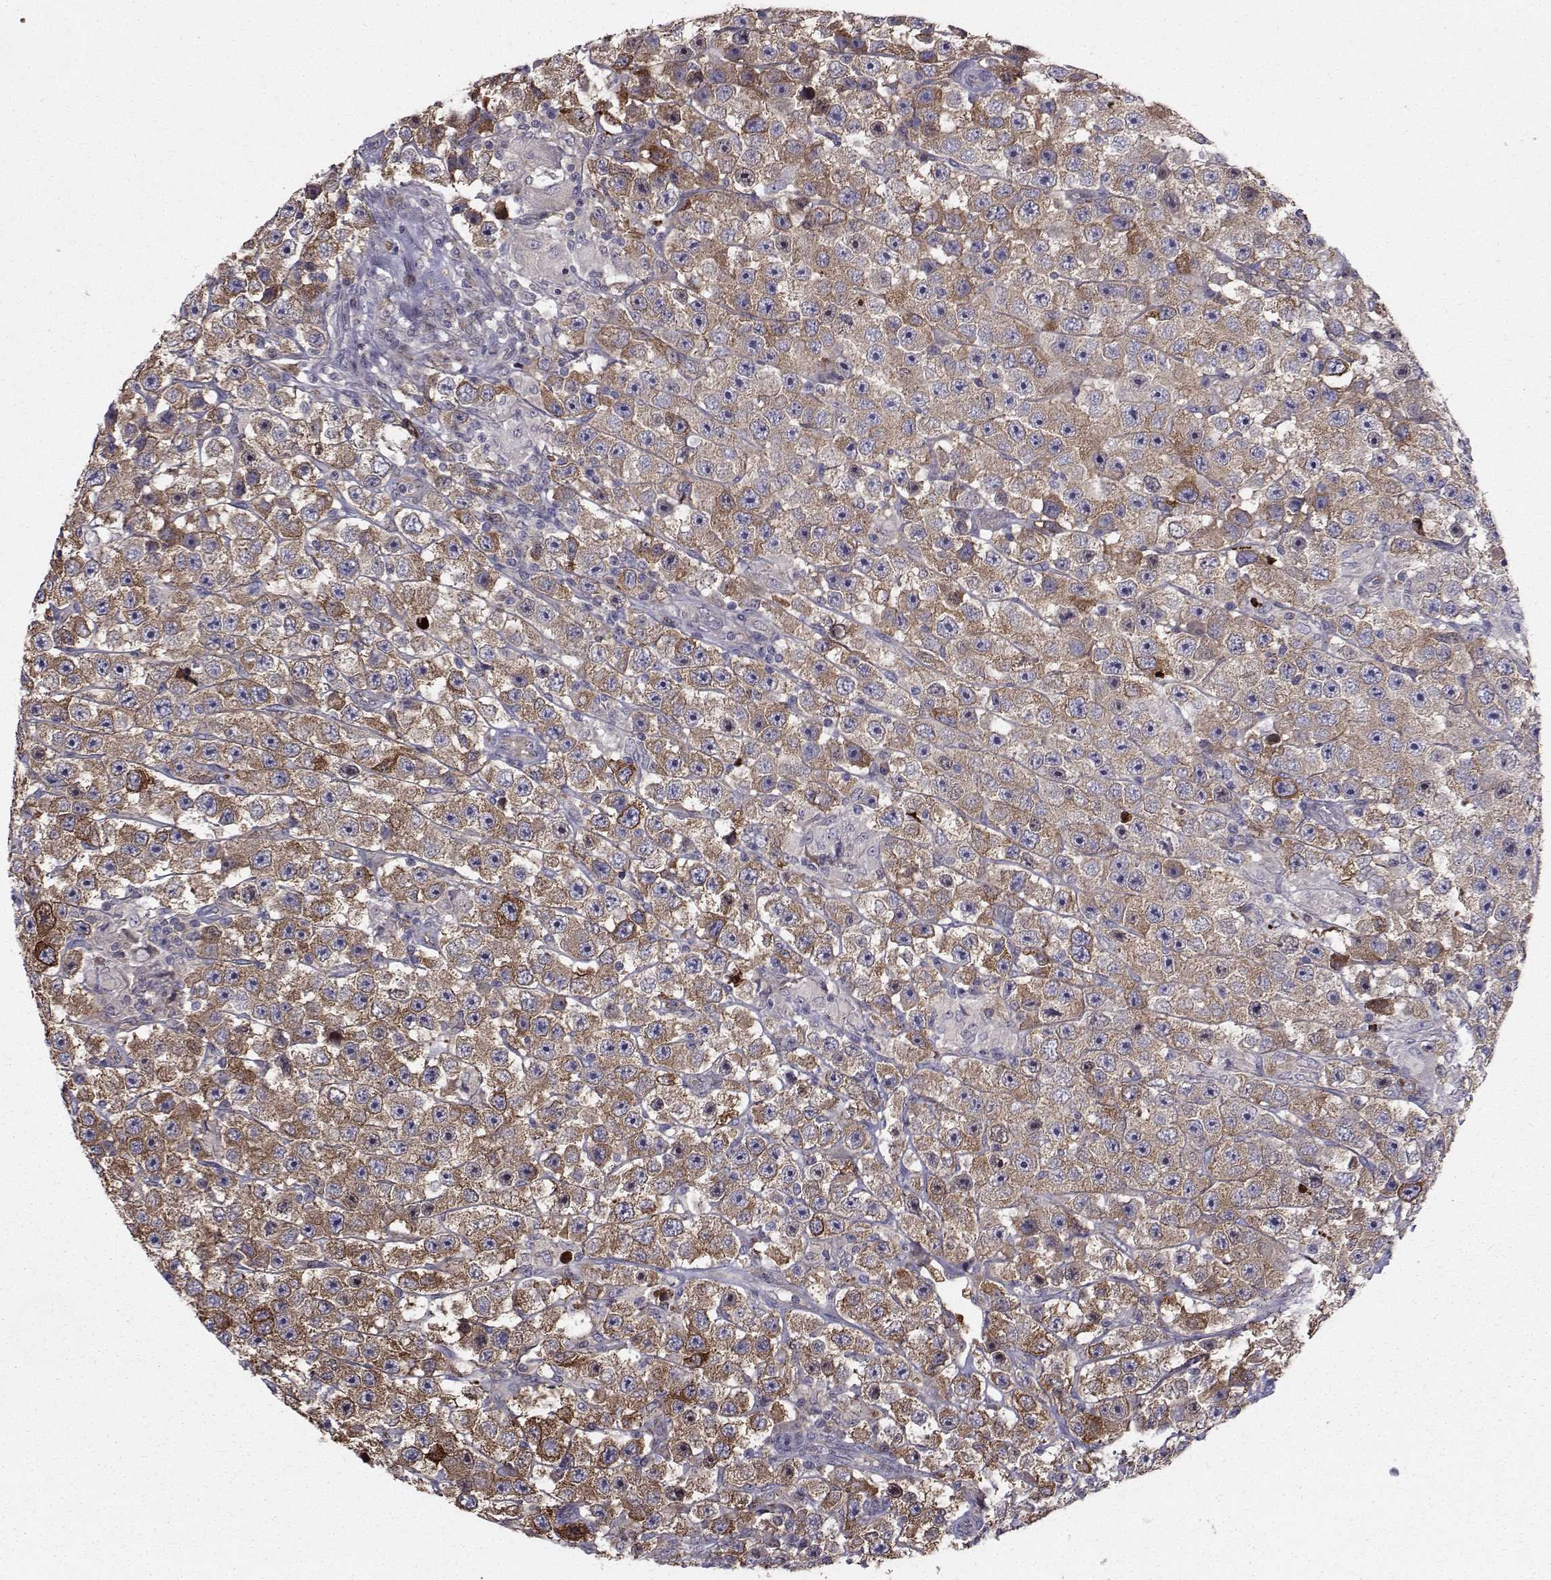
{"staining": {"intensity": "moderate", "quantity": "25%-75%", "location": "cytoplasmic/membranous"}, "tissue": "testis cancer", "cell_type": "Tumor cells", "image_type": "cancer", "snomed": [{"axis": "morphology", "description": "Seminoma, NOS"}, {"axis": "topography", "description": "Testis"}], "caption": "Testis seminoma stained with a protein marker shows moderate staining in tumor cells.", "gene": "HSP90AB1", "patient": {"sex": "male", "age": 45}}